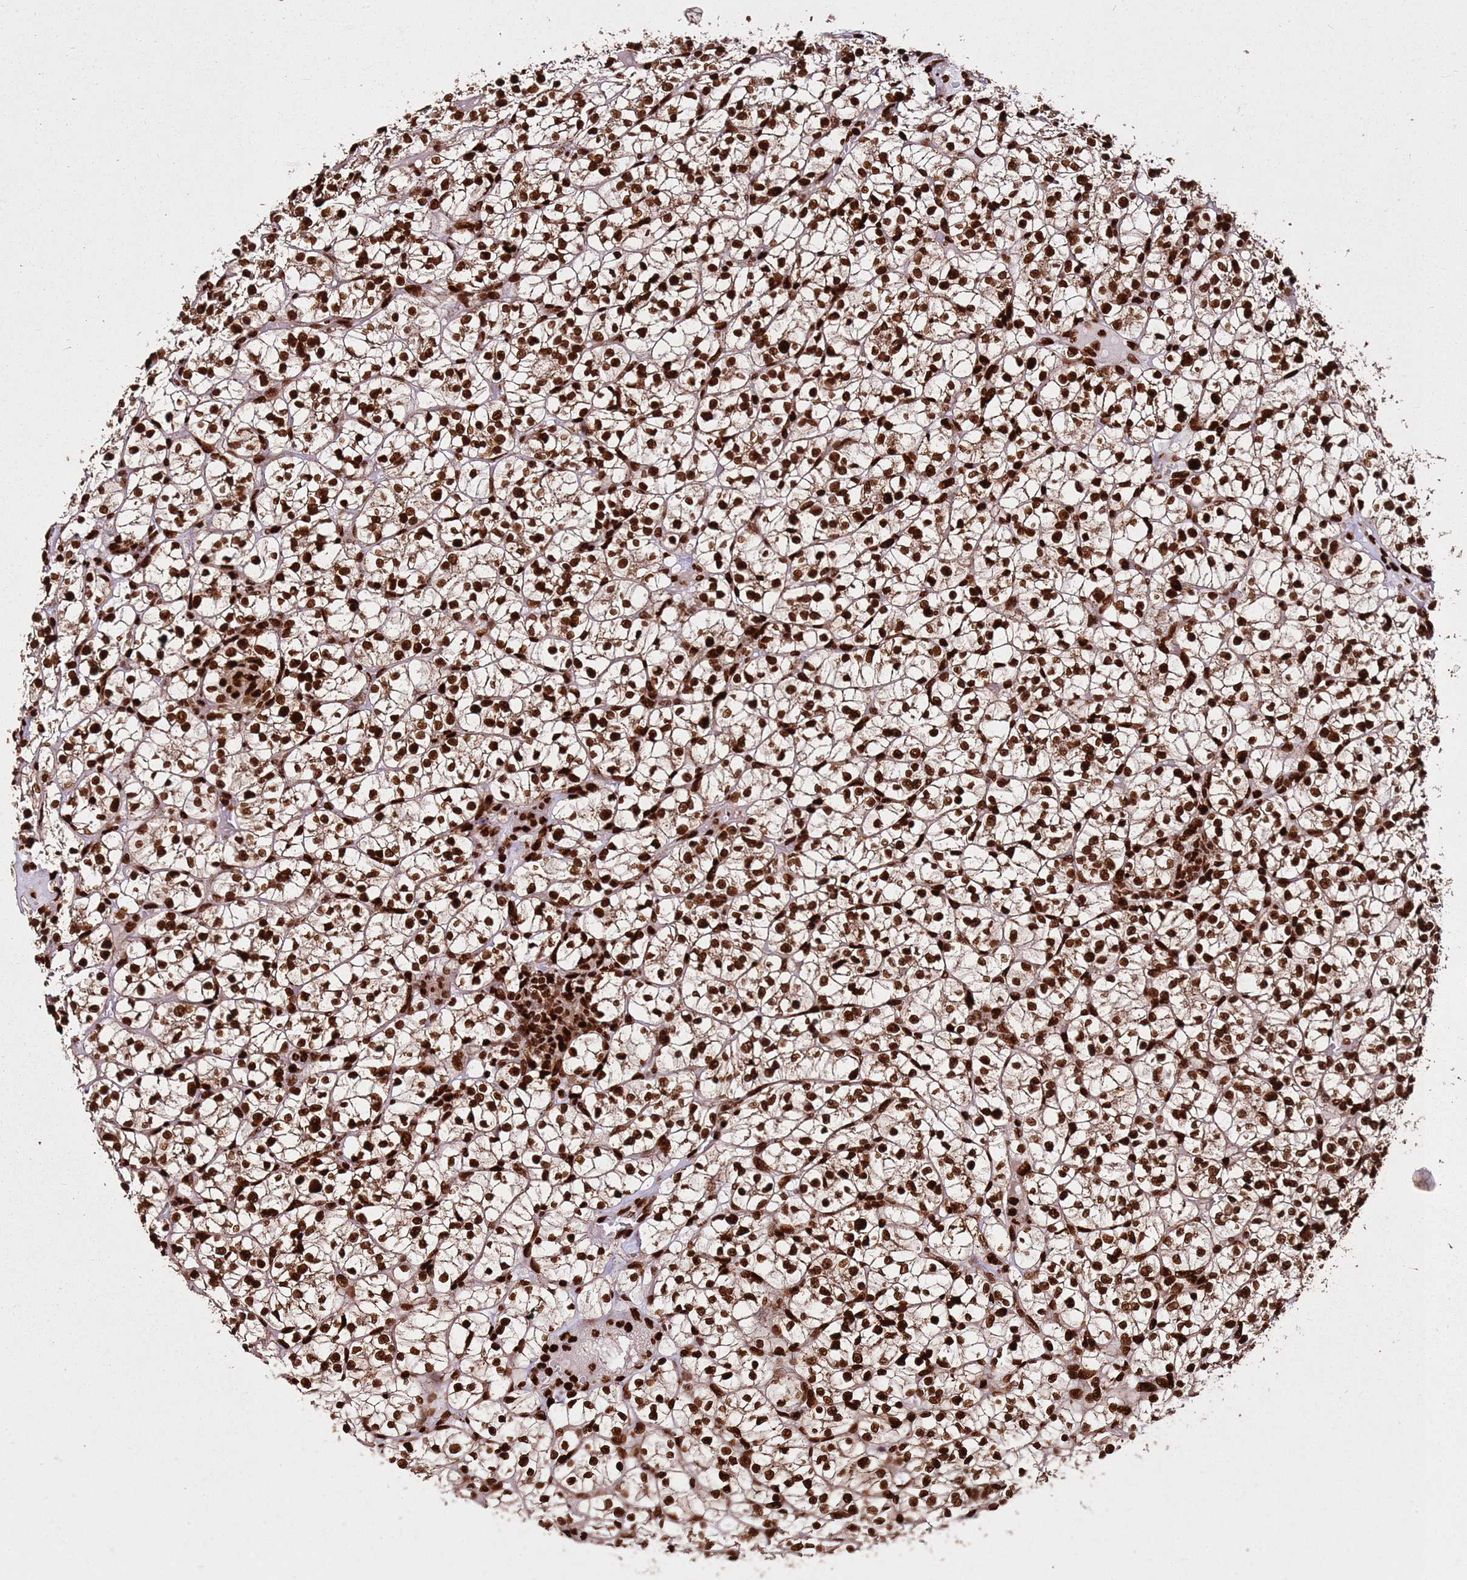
{"staining": {"intensity": "strong", "quantity": ">75%", "location": "nuclear"}, "tissue": "renal cancer", "cell_type": "Tumor cells", "image_type": "cancer", "snomed": [{"axis": "morphology", "description": "Adenocarcinoma, NOS"}, {"axis": "topography", "description": "Kidney"}], "caption": "Renal adenocarcinoma stained with a protein marker demonstrates strong staining in tumor cells.", "gene": "HNRNPAB", "patient": {"sex": "female", "age": 64}}